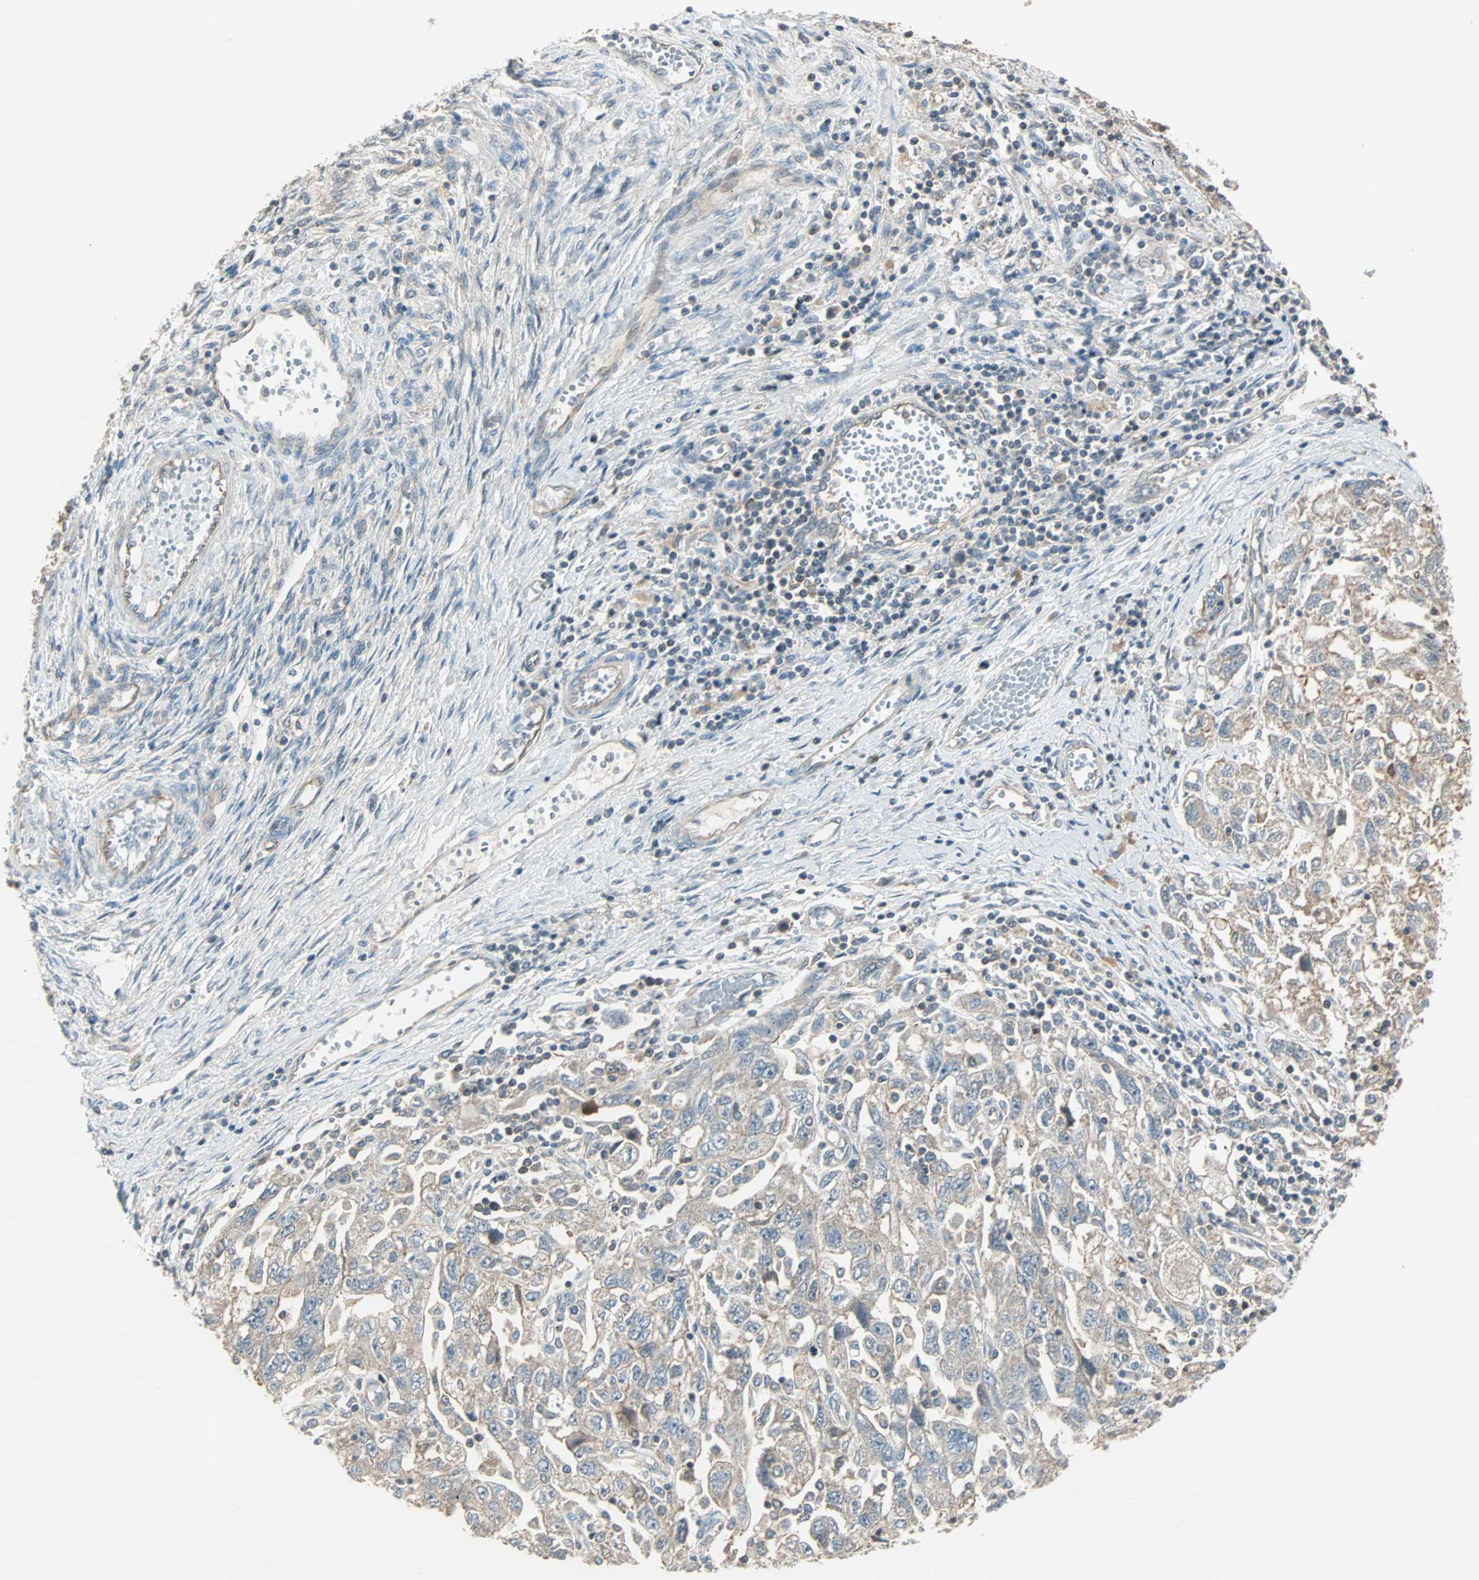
{"staining": {"intensity": "weak", "quantity": ">75%", "location": "cytoplasmic/membranous"}, "tissue": "ovarian cancer", "cell_type": "Tumor cells", "image_type": "cancer", "snomed": [{"axis": "morphology", "description": "Carcinoma, NOS"}, {"axis": "morphology", "description": "Cystadenocarcinoma, serous, NOS"}, {"axis": "topography", "description": "Ovary"}], "caption": "Human ovarian serous cystadenocarcinoma stained with a protein marker exhibits weak staining in tumor cells.", "gene": "MAP3K21", "patient": {"sex": "female", "age": 69}}